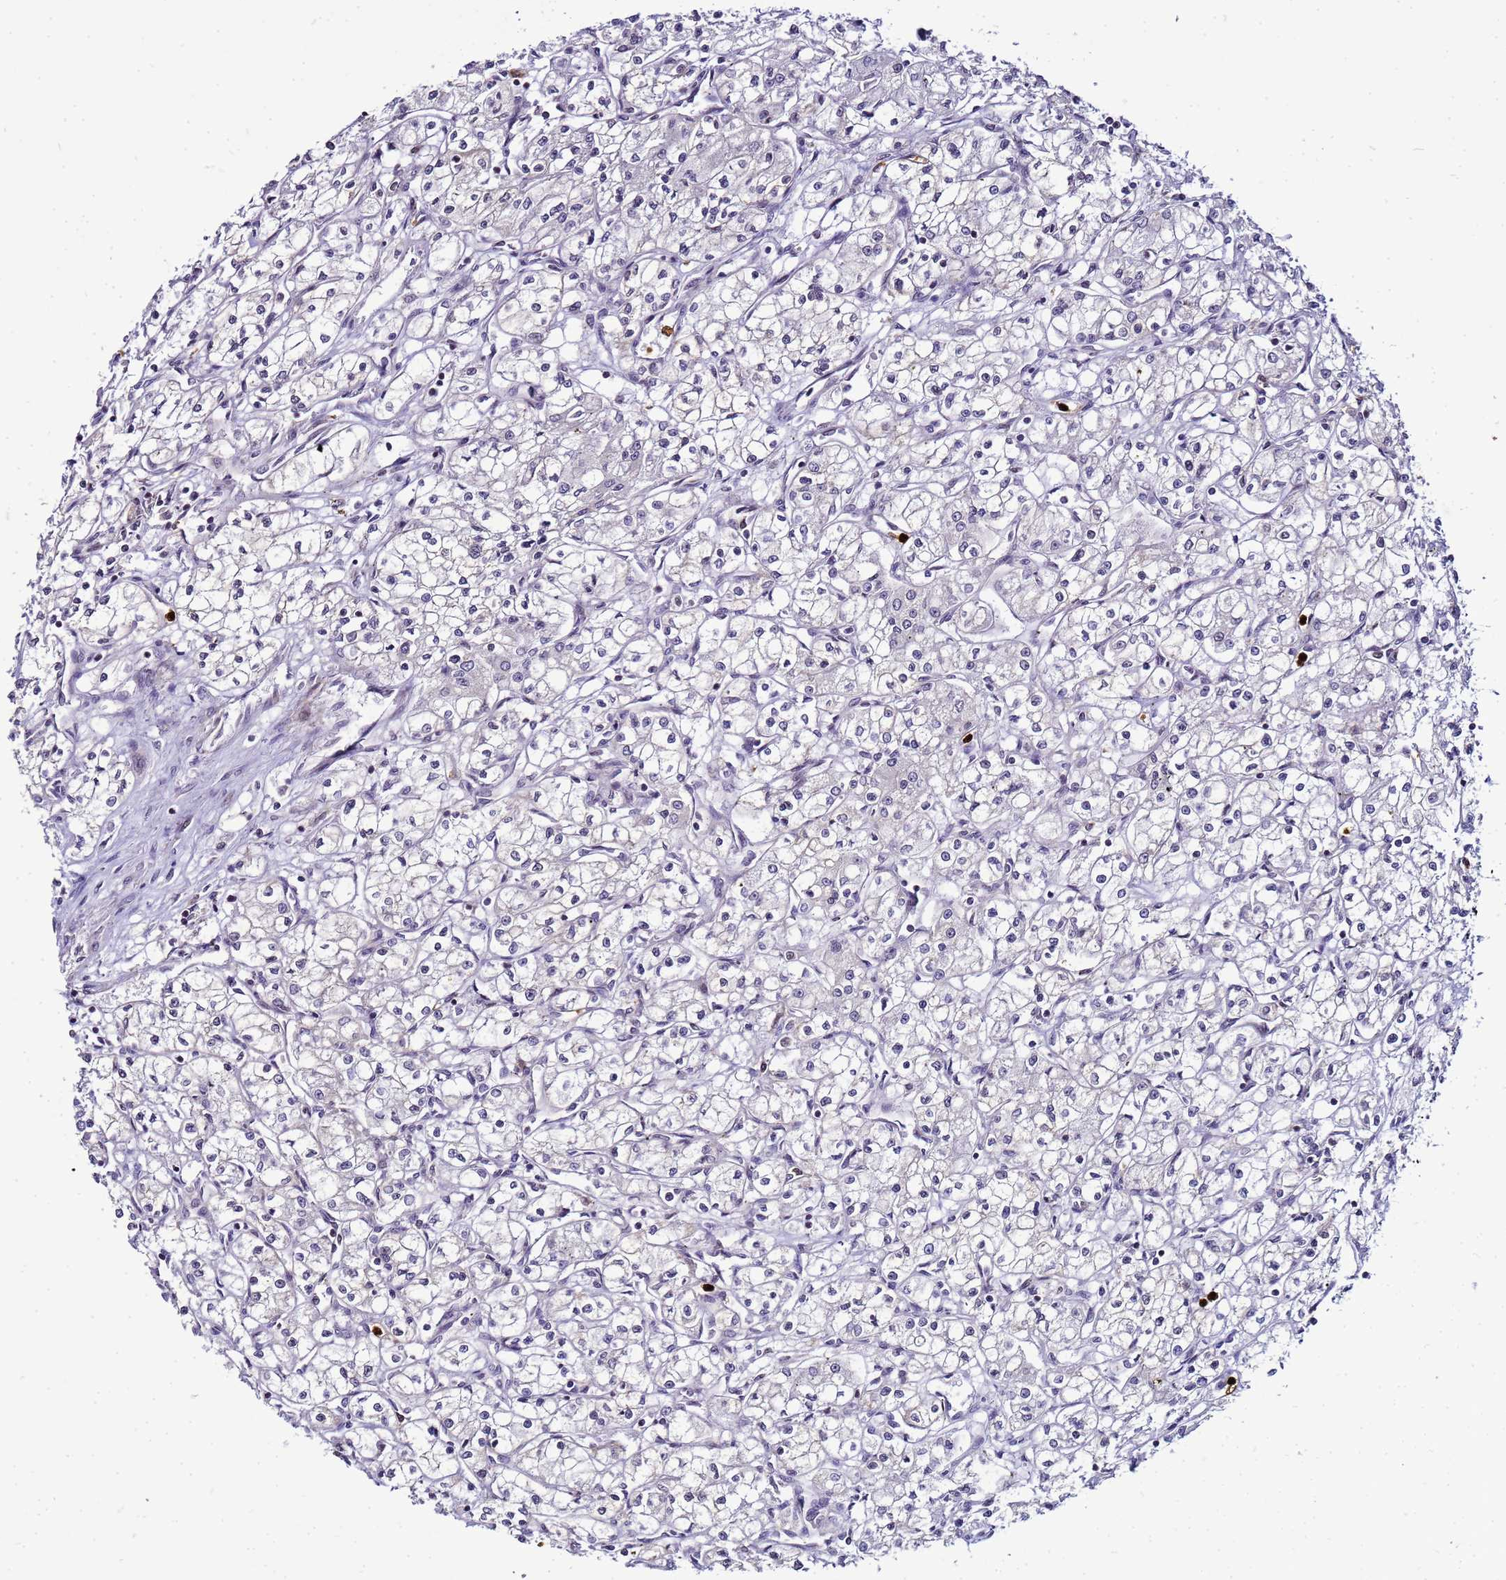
{"staining": {"intensity": "negative", "quantity": "none", "location": "none"}, "tissue": "renal cancer", "cell_type": "Tumor cells", "image_type": "cancer", "snomed": [{"axis": "morphology", "description": "Adenocarcinoma, NOS"}, {"axis": "topography", "description": "Kidney"}], "caption": "Tumor cells are negative for protein expression in human renal adenocarcinoma.", "gene": "VPS4B", "patient": {"sex": "male", "age": 59}}